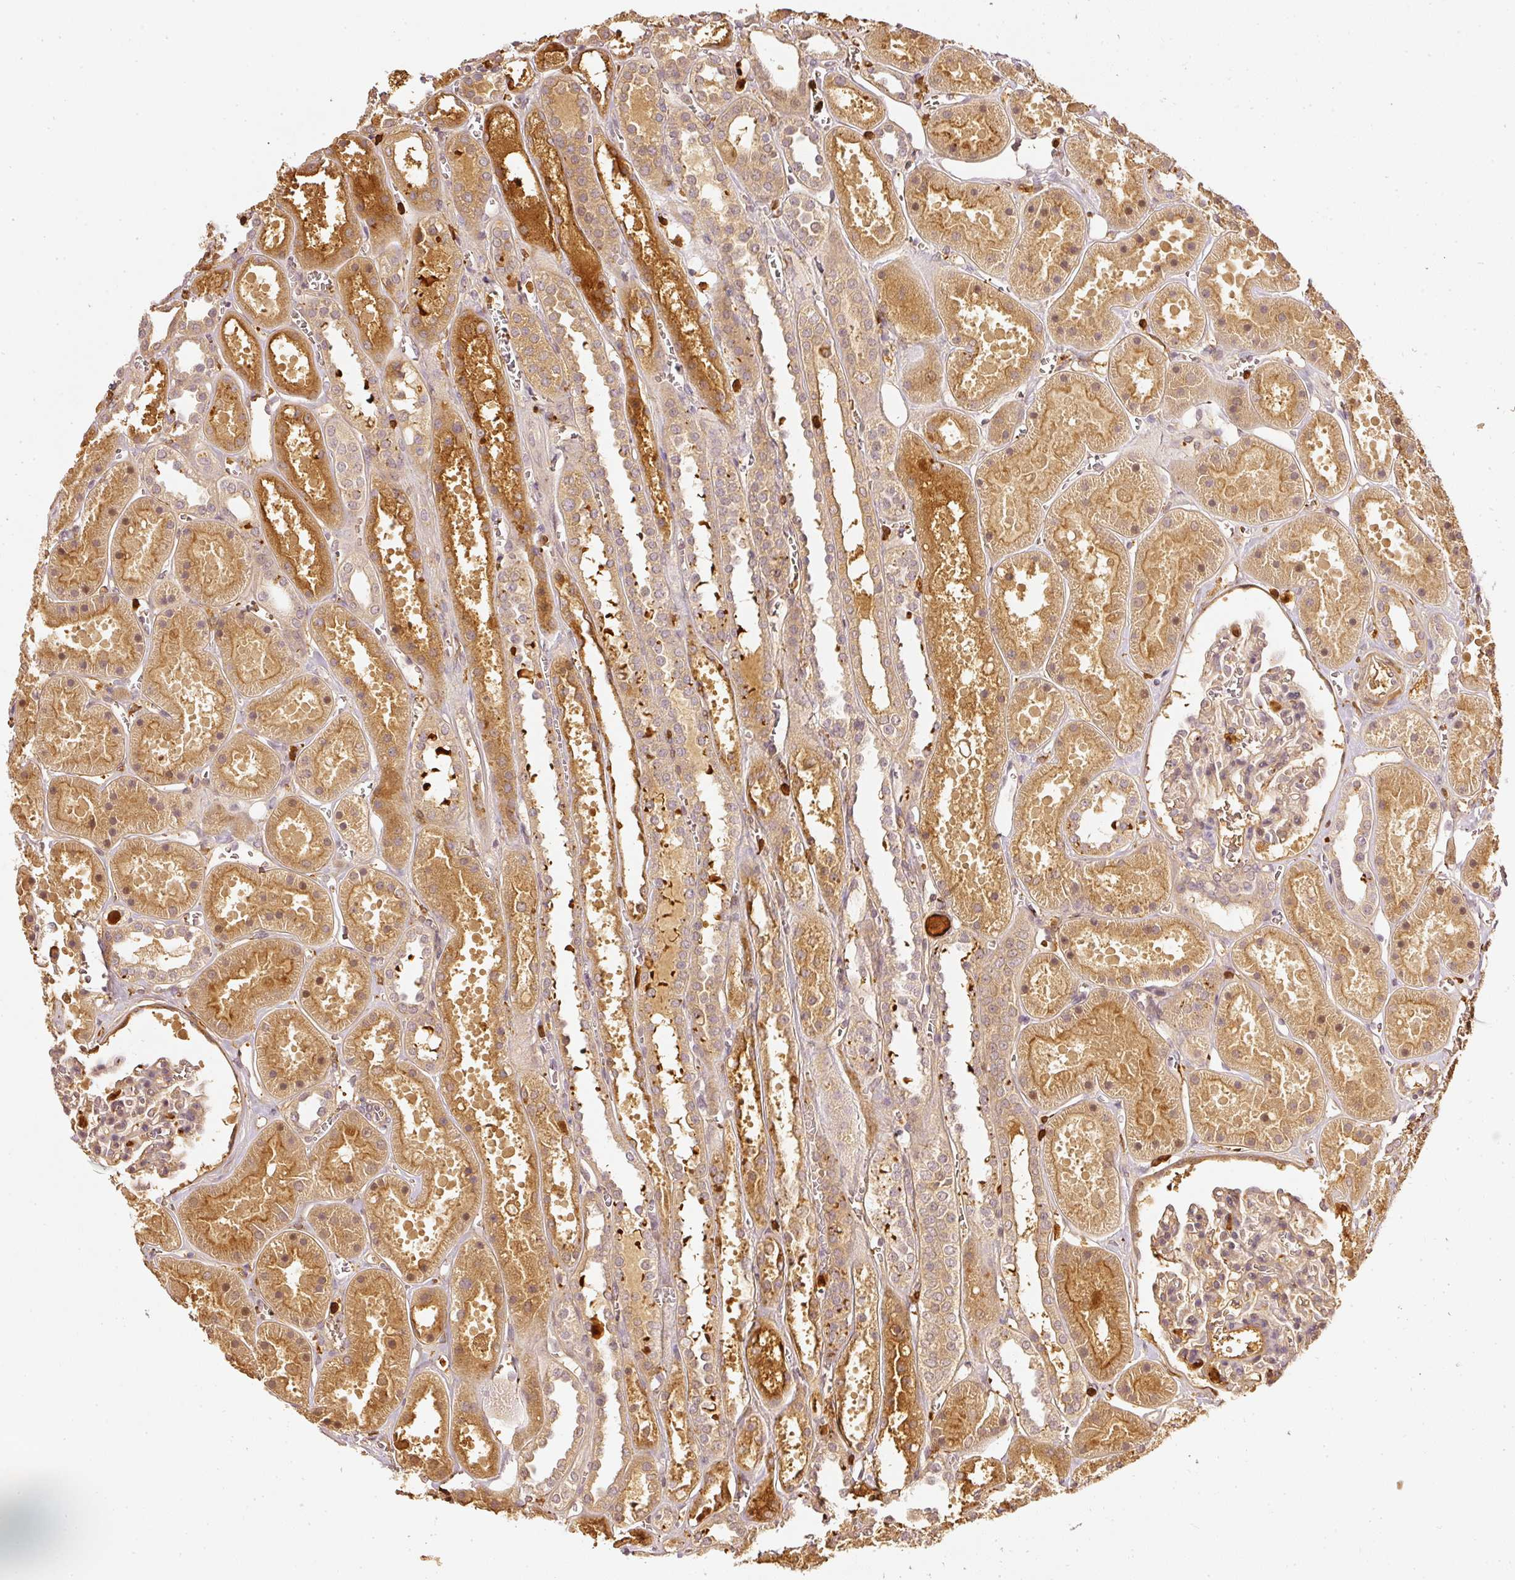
{"staining": {"intensity": "weak", "quantity": "25%-75%", "location": "cytoplasmic/membranous"}, "tissue": "kidney", "cell_type": "Cells in glomeruli", "image_type": "normal", "snomed": [{"axis": "morphology", "description": "Normal tissue, NOS"}, {"axis": "topography", "description": "Kidney"}], "caption": "Immunohistochemistry (IHC) (DAB (3,3'-diaminobenzidine)) staining of unremarkable human kidney demonstrates weak cytoplasmic/membranous protein staining in approximately 25%-75% of cells in glomeruli.", "gene": "PFN1", "patient": {"sex": "female", "age": 41}}